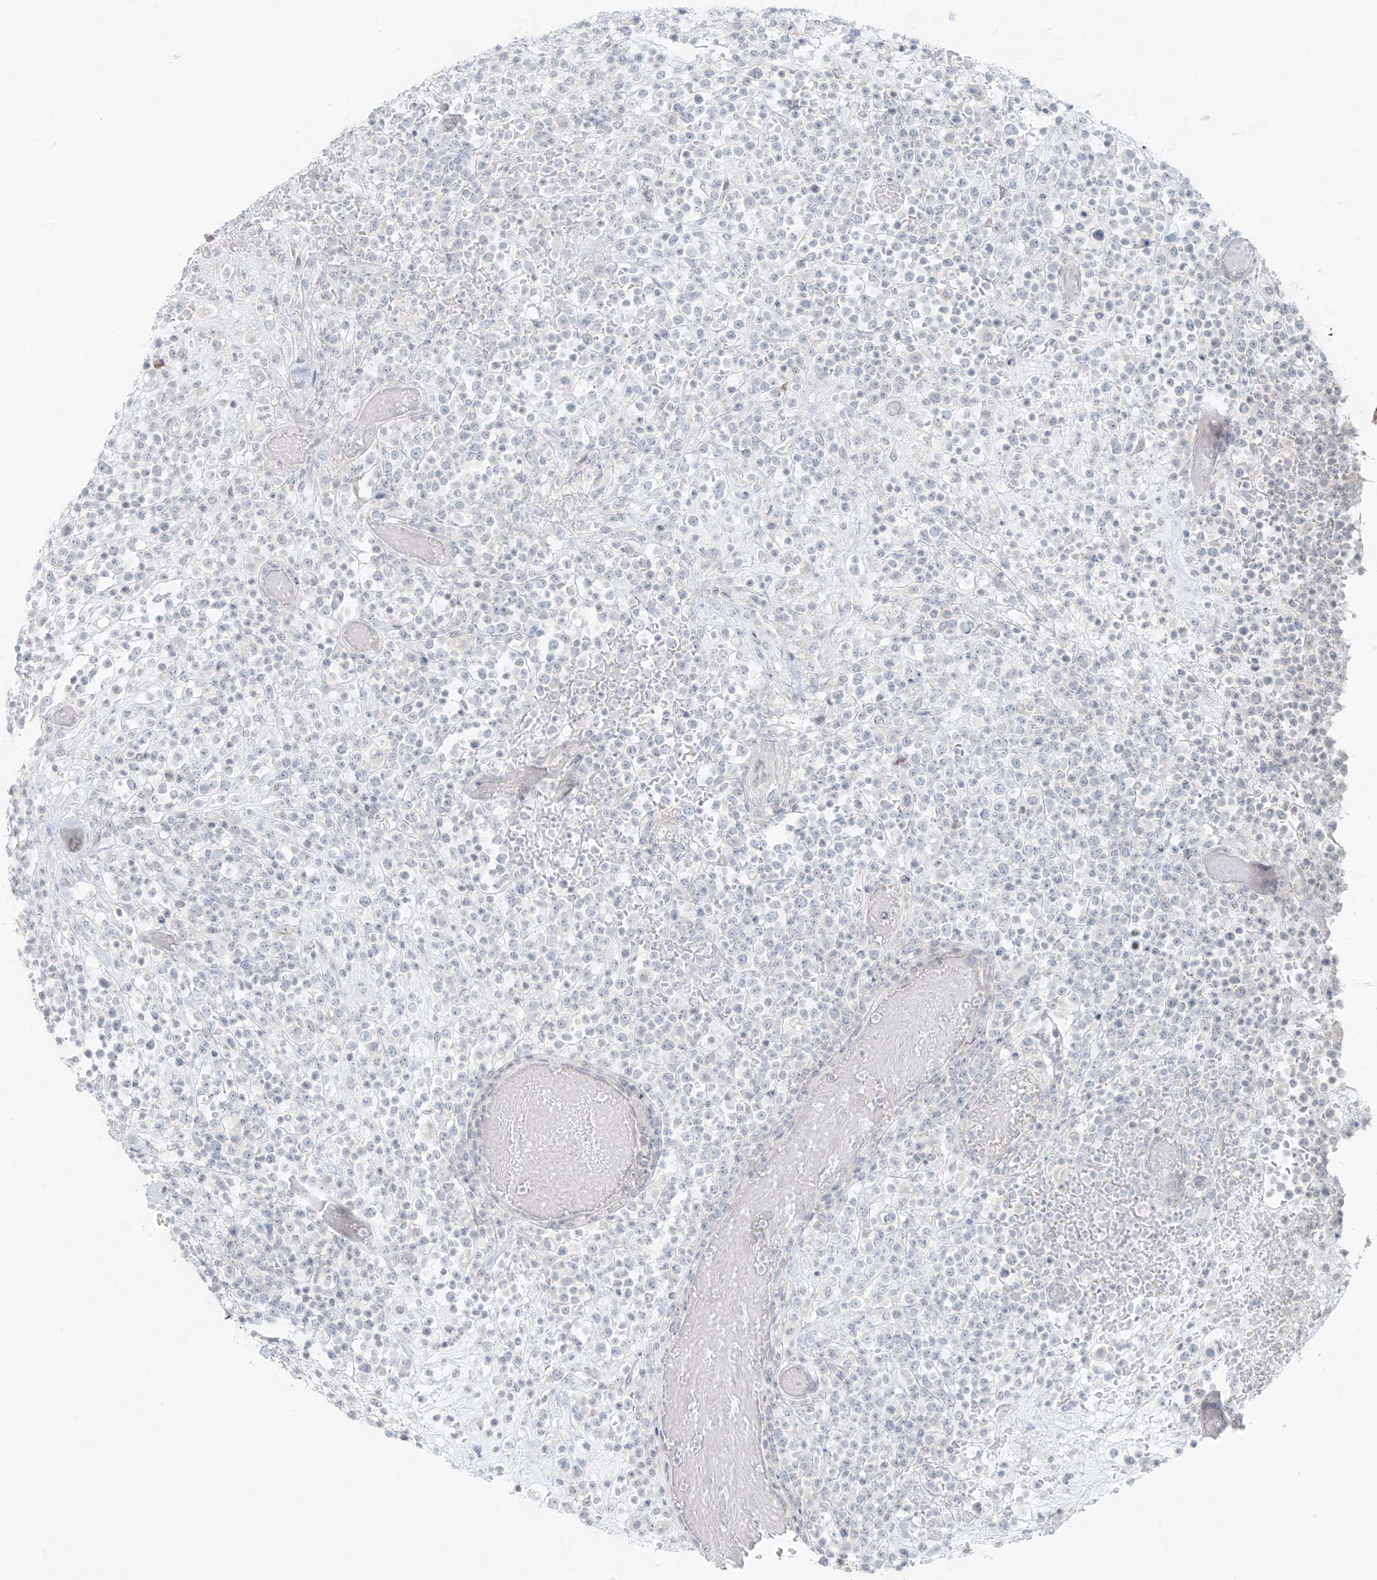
{"staining": {"intensity": "negative", "quantity": "none", "location": "none"}, "tissue": "lymphoma", "cell_type": "Tumor cells", "image_type": "cancer", "snomed": [{"axis": "morphology", "description": "Malignant lymphoma, non-Hodgkin's type, High grade"}, {"axis": "topography", "description": "Colon"}], "caption": "IHC histopathology image of human high-grade malignant lymphoma, non-Hodgkin's type stained for a protein (brown), which shows no expression in tumor cells.", "gene": "OSBPL7", "patient": {"sex": "female", "age": 53}}